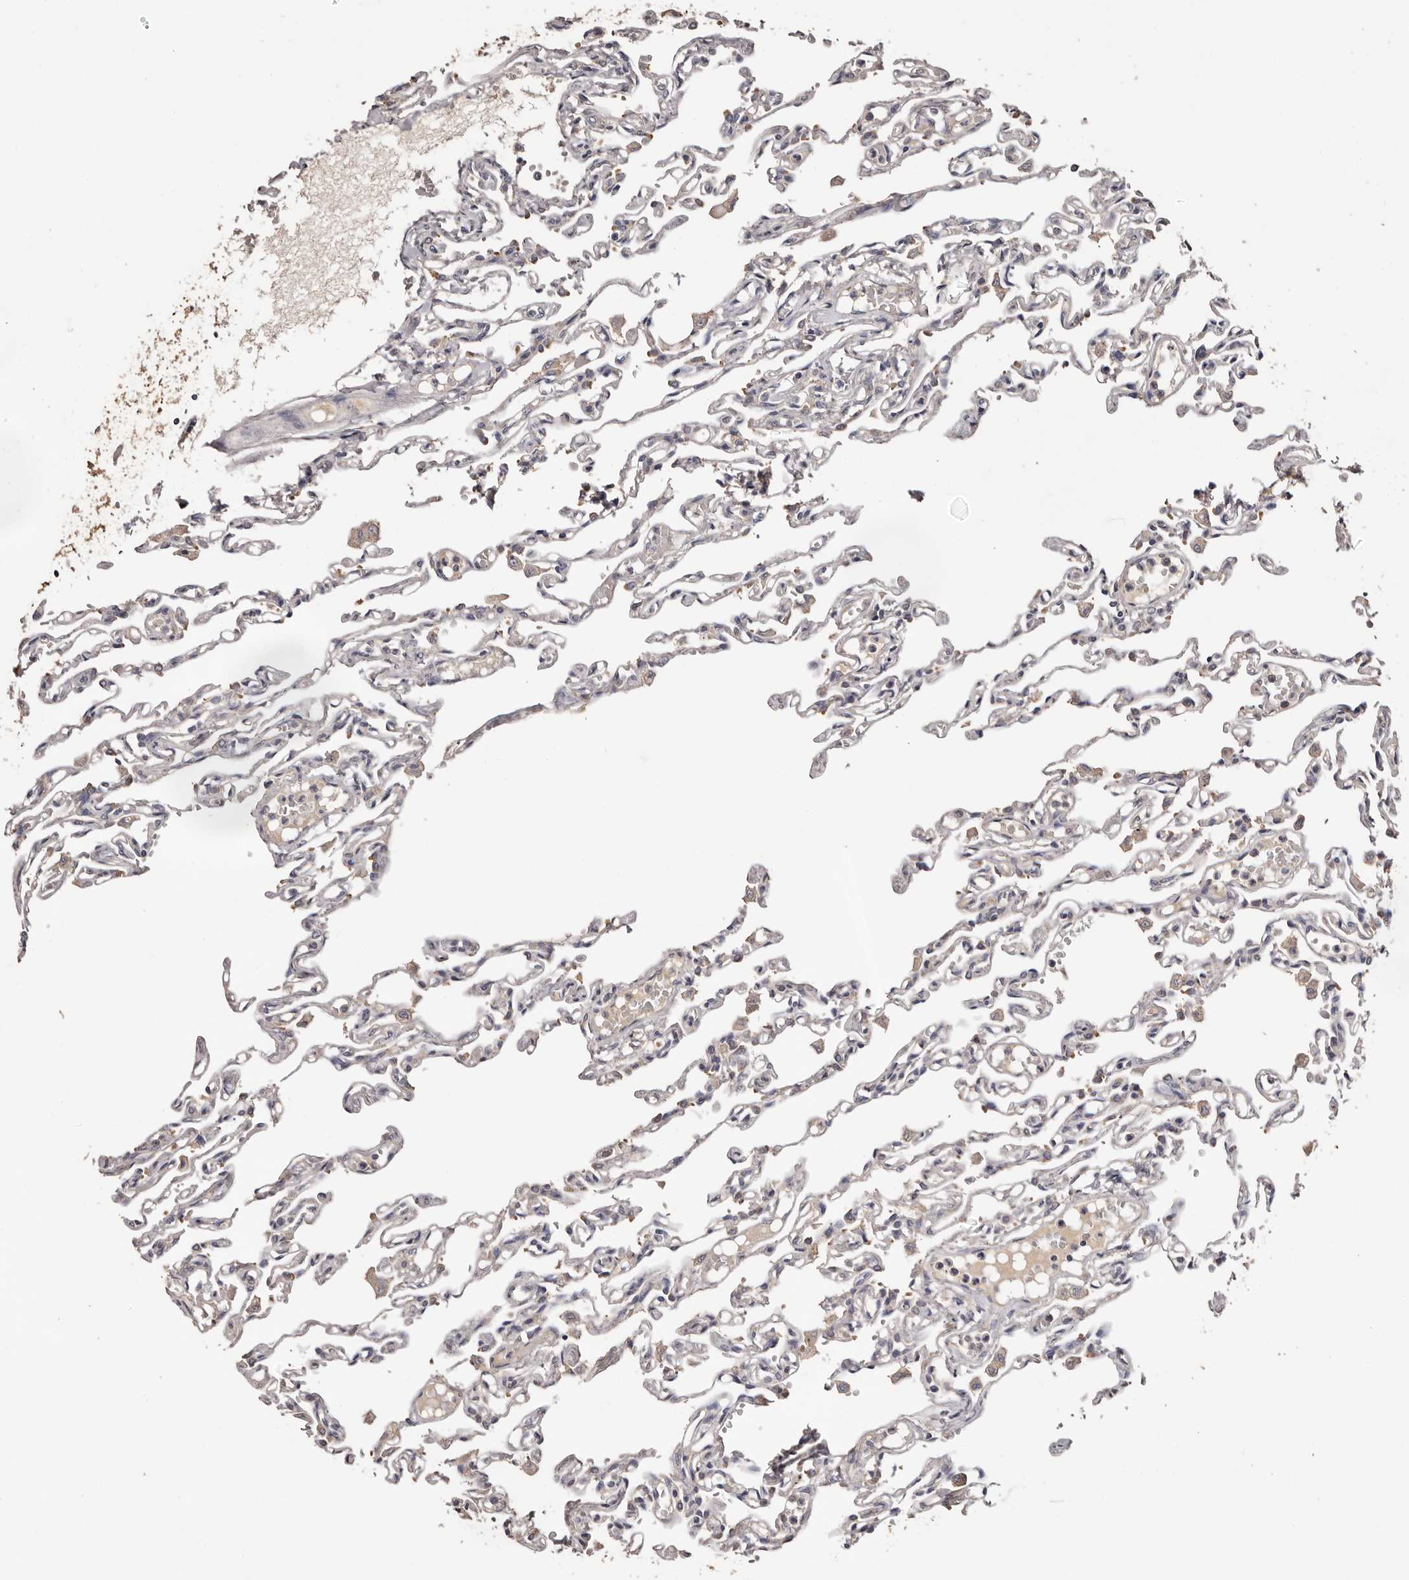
{"staining": {"intensity": "negative", "quantity": "none", "location": "none"}, "tissue": "lung", "cell_type": "Alveolar cells", "image_type": "normal", "snomed": [{"axis": "morphology", "description": "Normal tissue, NOS"}, {"axis": "topography", "description": "Lung"}], "caption": "Alveolar cells show no significant expression in normal lung. (DAB (3,3'-diaminobenzidine) immunohistochemistry (IHC), high magnification).", "gene": "ETNK1", "patient": {"sex": "male", "age": 21}}